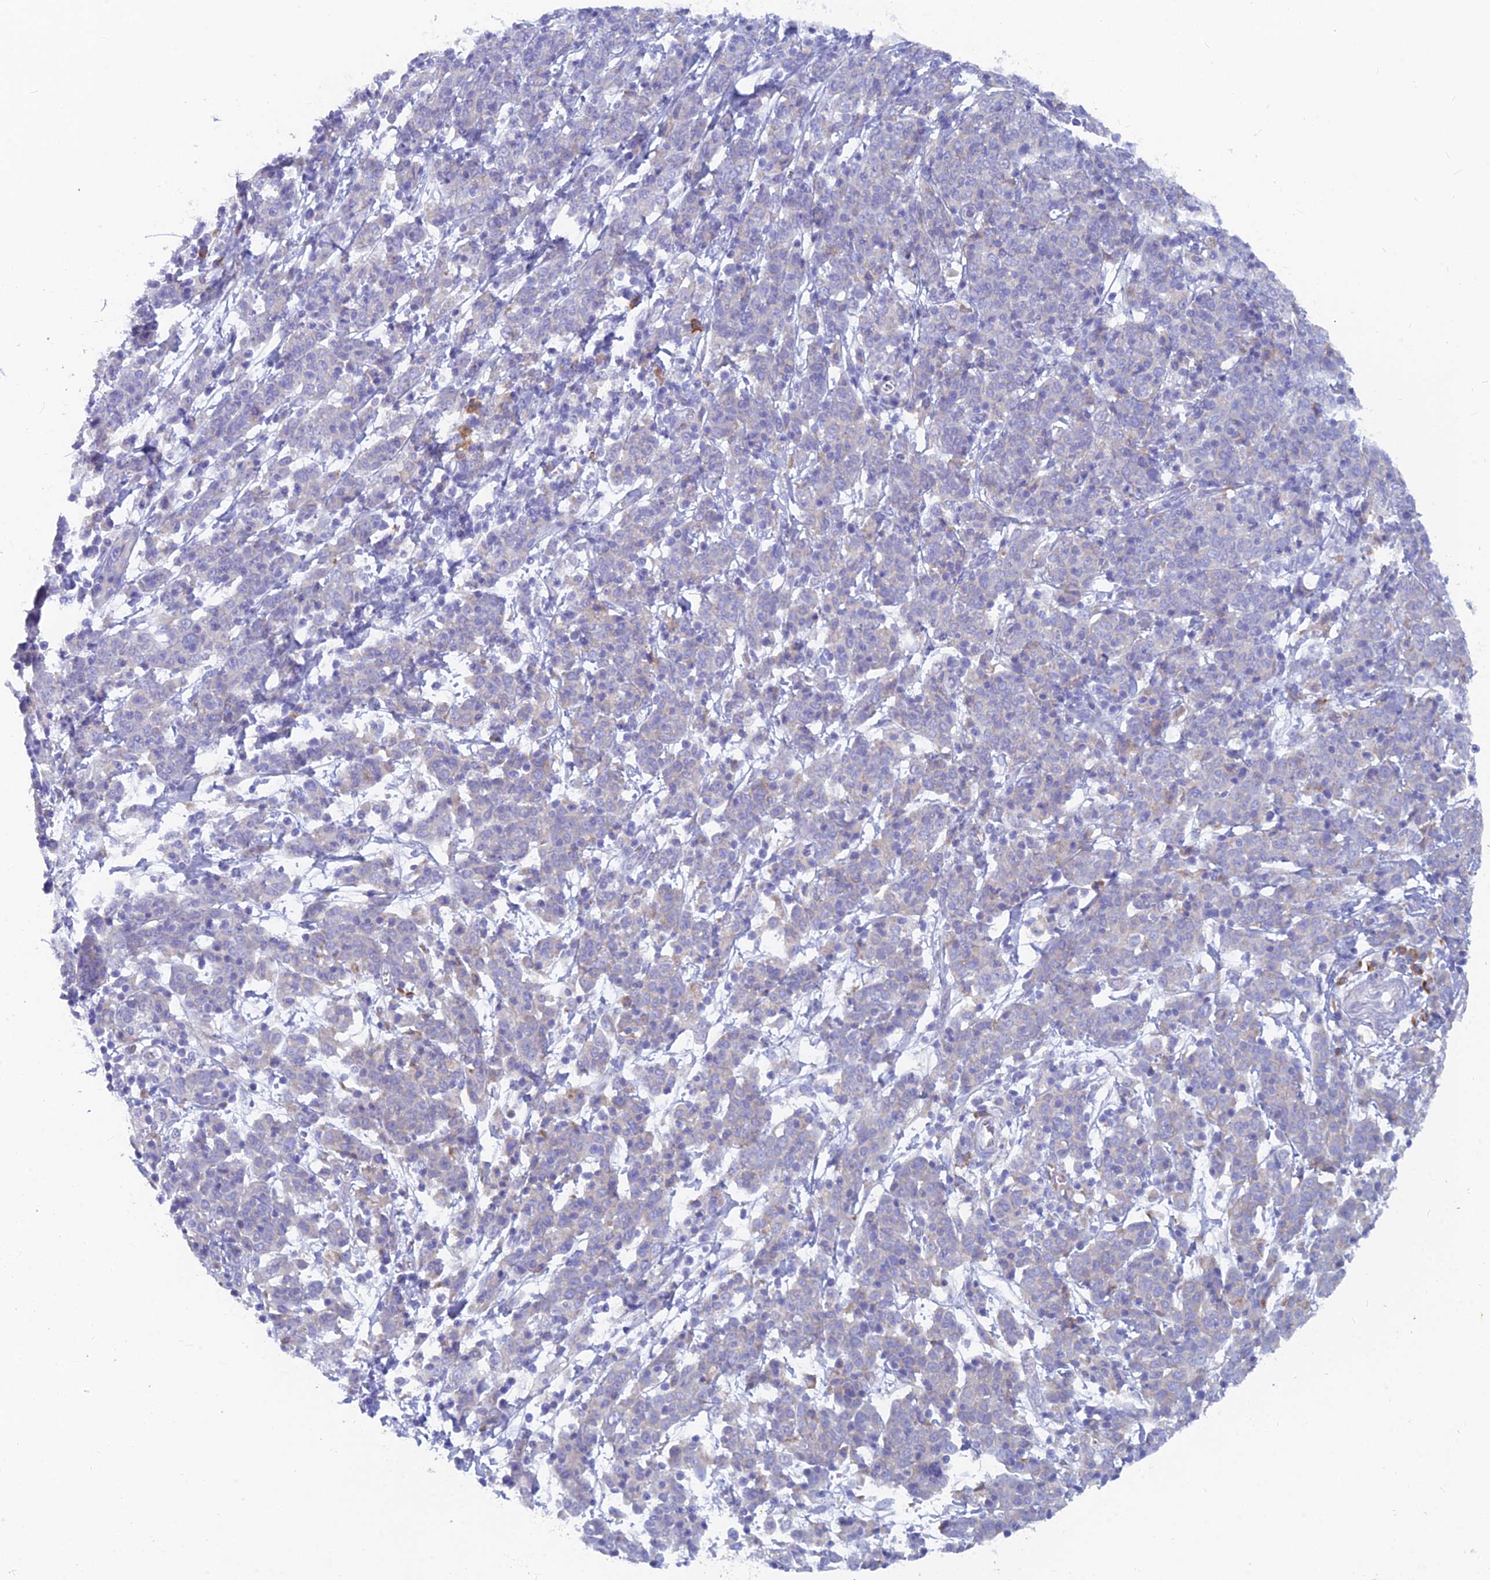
{"staining": {"intensity": "negative", "quantity": "none", "location": "none"}, "tissue": "cervical cancer", "cell_type": "Tumor cells", "image_type": "cancer", "snomed": [{"axis": "morphology", "description": "Squamous cell carcinoma, NOS"}, {"axis": "topography", "description": "Cervix"}], "caption": "Tumor cells are negative for protein expression in human cervical cancer (squamous cell carcinoma). (DAB (3,3'-diaminobenzidine) immunohistochemistry (IHC), high magnification).", "gene": "WDR35", "patient": {"sex": "female", "age": 67}}